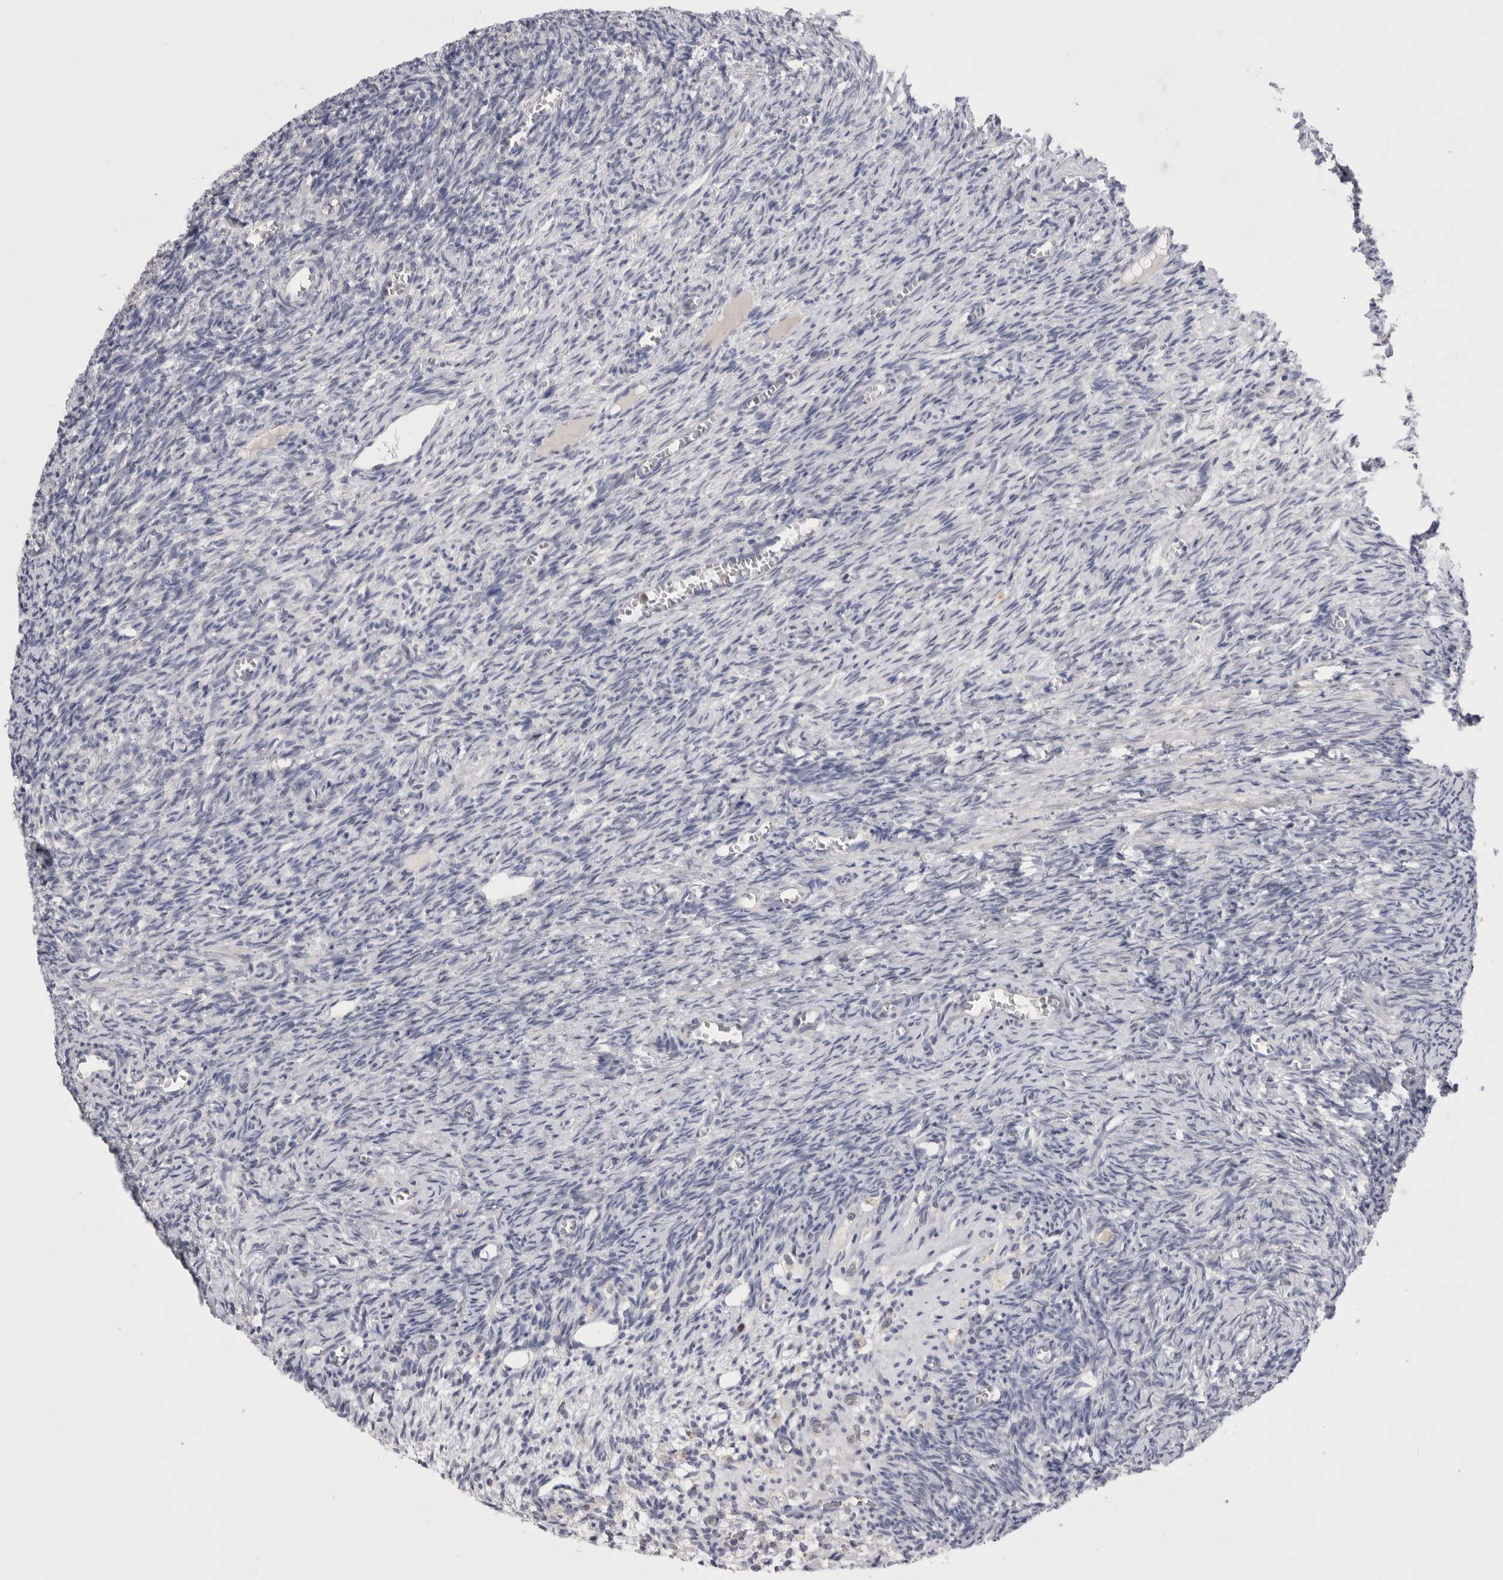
{"staining": {"intensity": "negative", "quantity": "none", "location": "none"}, "tissue": "ovary", "cell_type": "Follicle cells", "image_type": "normal", "snomed": [{"axis": "morphology", "description": "Normal tissue, NOS"}, {"axis": "topography", "description": "Ovary"}], "caption": "A micrograph of human ovary is negative for staining in follicle cells. (DAB (3,3'-diaminobenzidine) immunohistochemistry (IHC) with hematoxylin counter stain).", "gene": "CCDC126", "patient": {"sex": "female", "age": 27}}